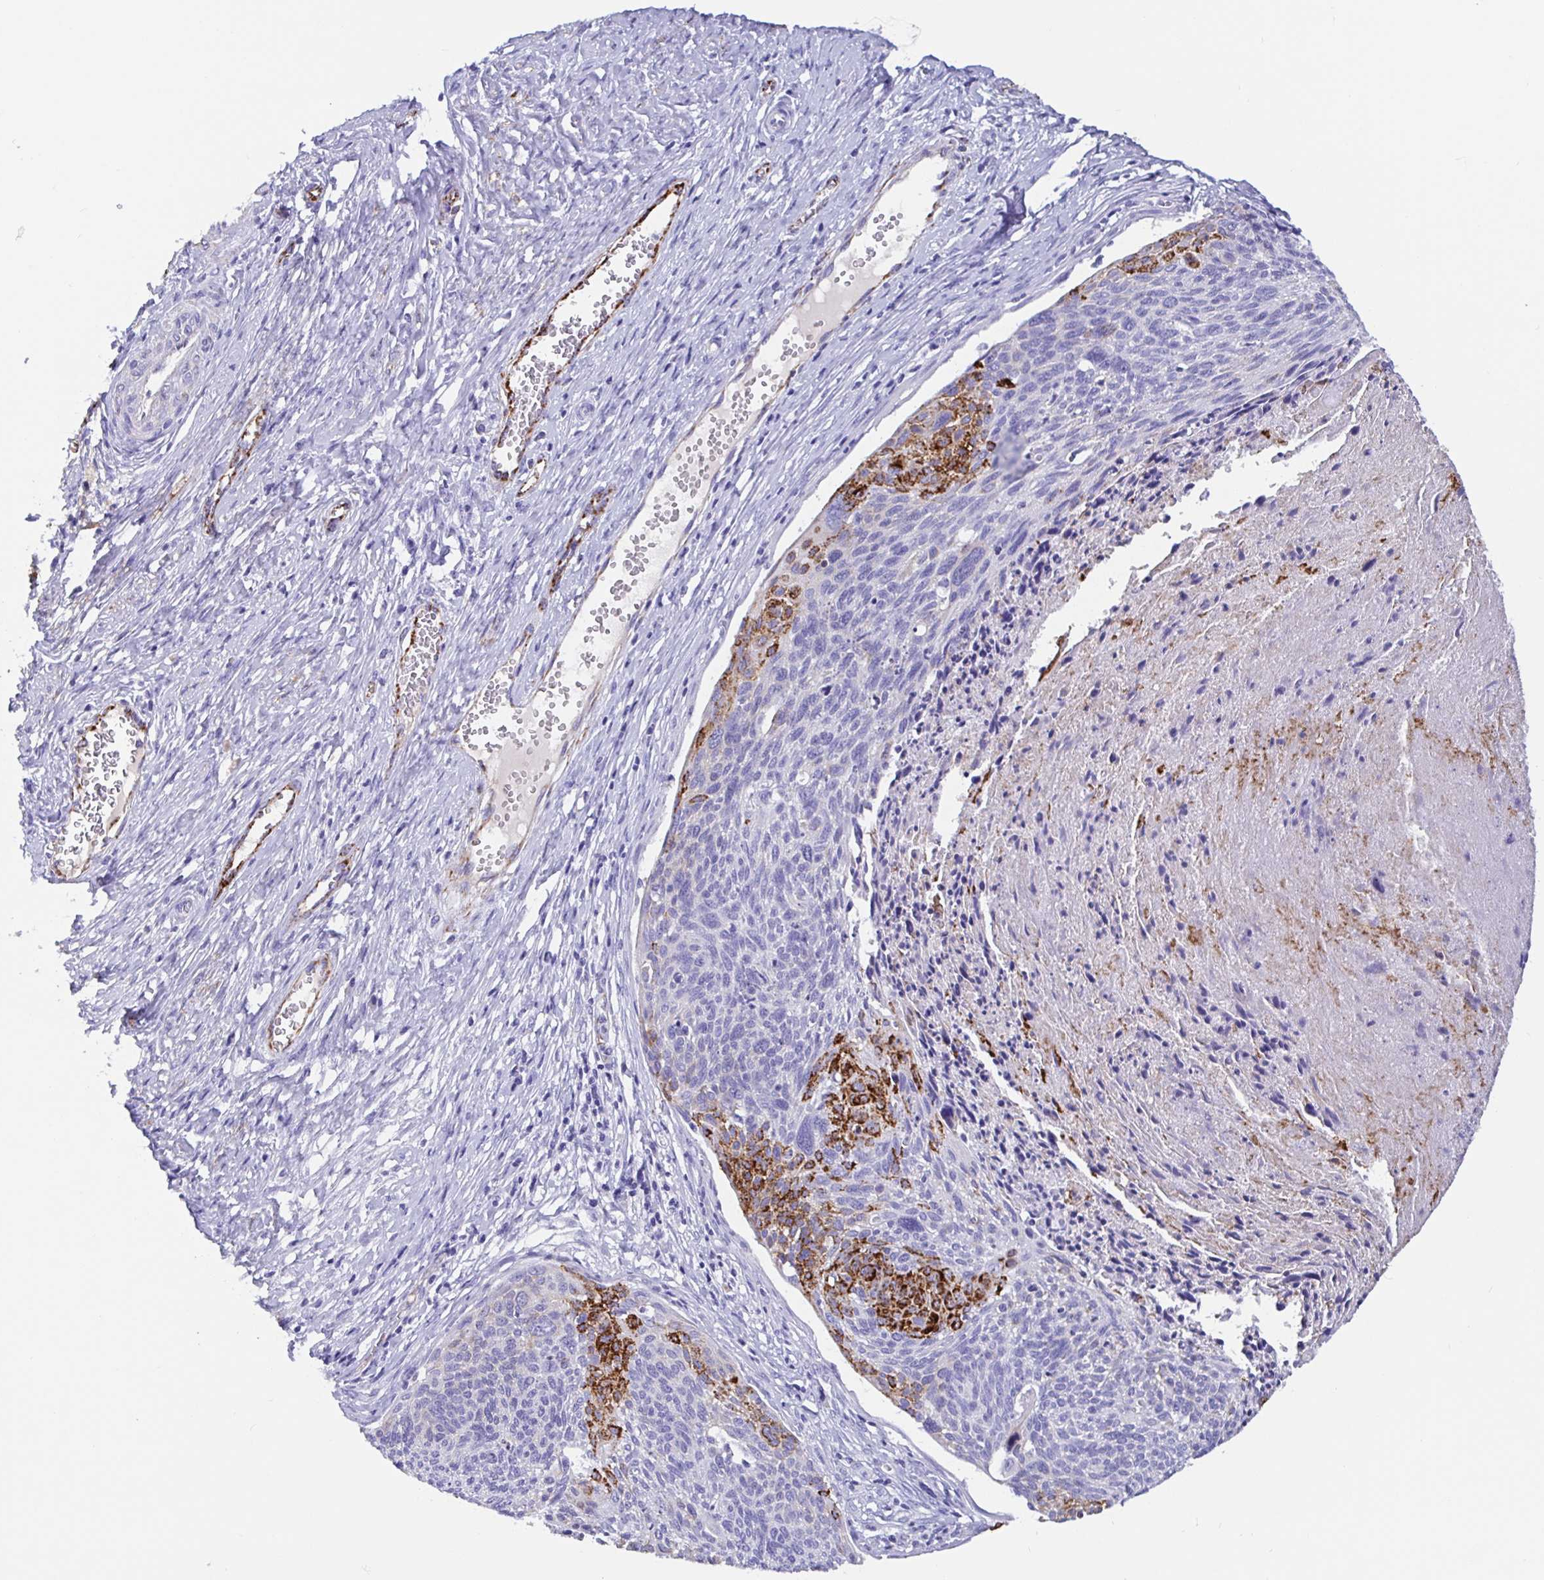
{"staining": {"intensity": "strong", "quantity": "<25%", "location": "cytoplasmic/membranous"}, "tissue": "cervical cancer", "cell_type": "Tumor cells", "image_type": "cancer", "snomed": [{"axis": "morphology", "description": "Squamous cell carcinoma, NOS"}, {"axis": "topography", "description": "Cervix"}], "caption": "A brown stain labels strong cytoplasmic/membranous positivity of a protein in cervical cancer tumor cells.", "gene": "MAOA", "patient": {"sex": "female", "age": 49}}